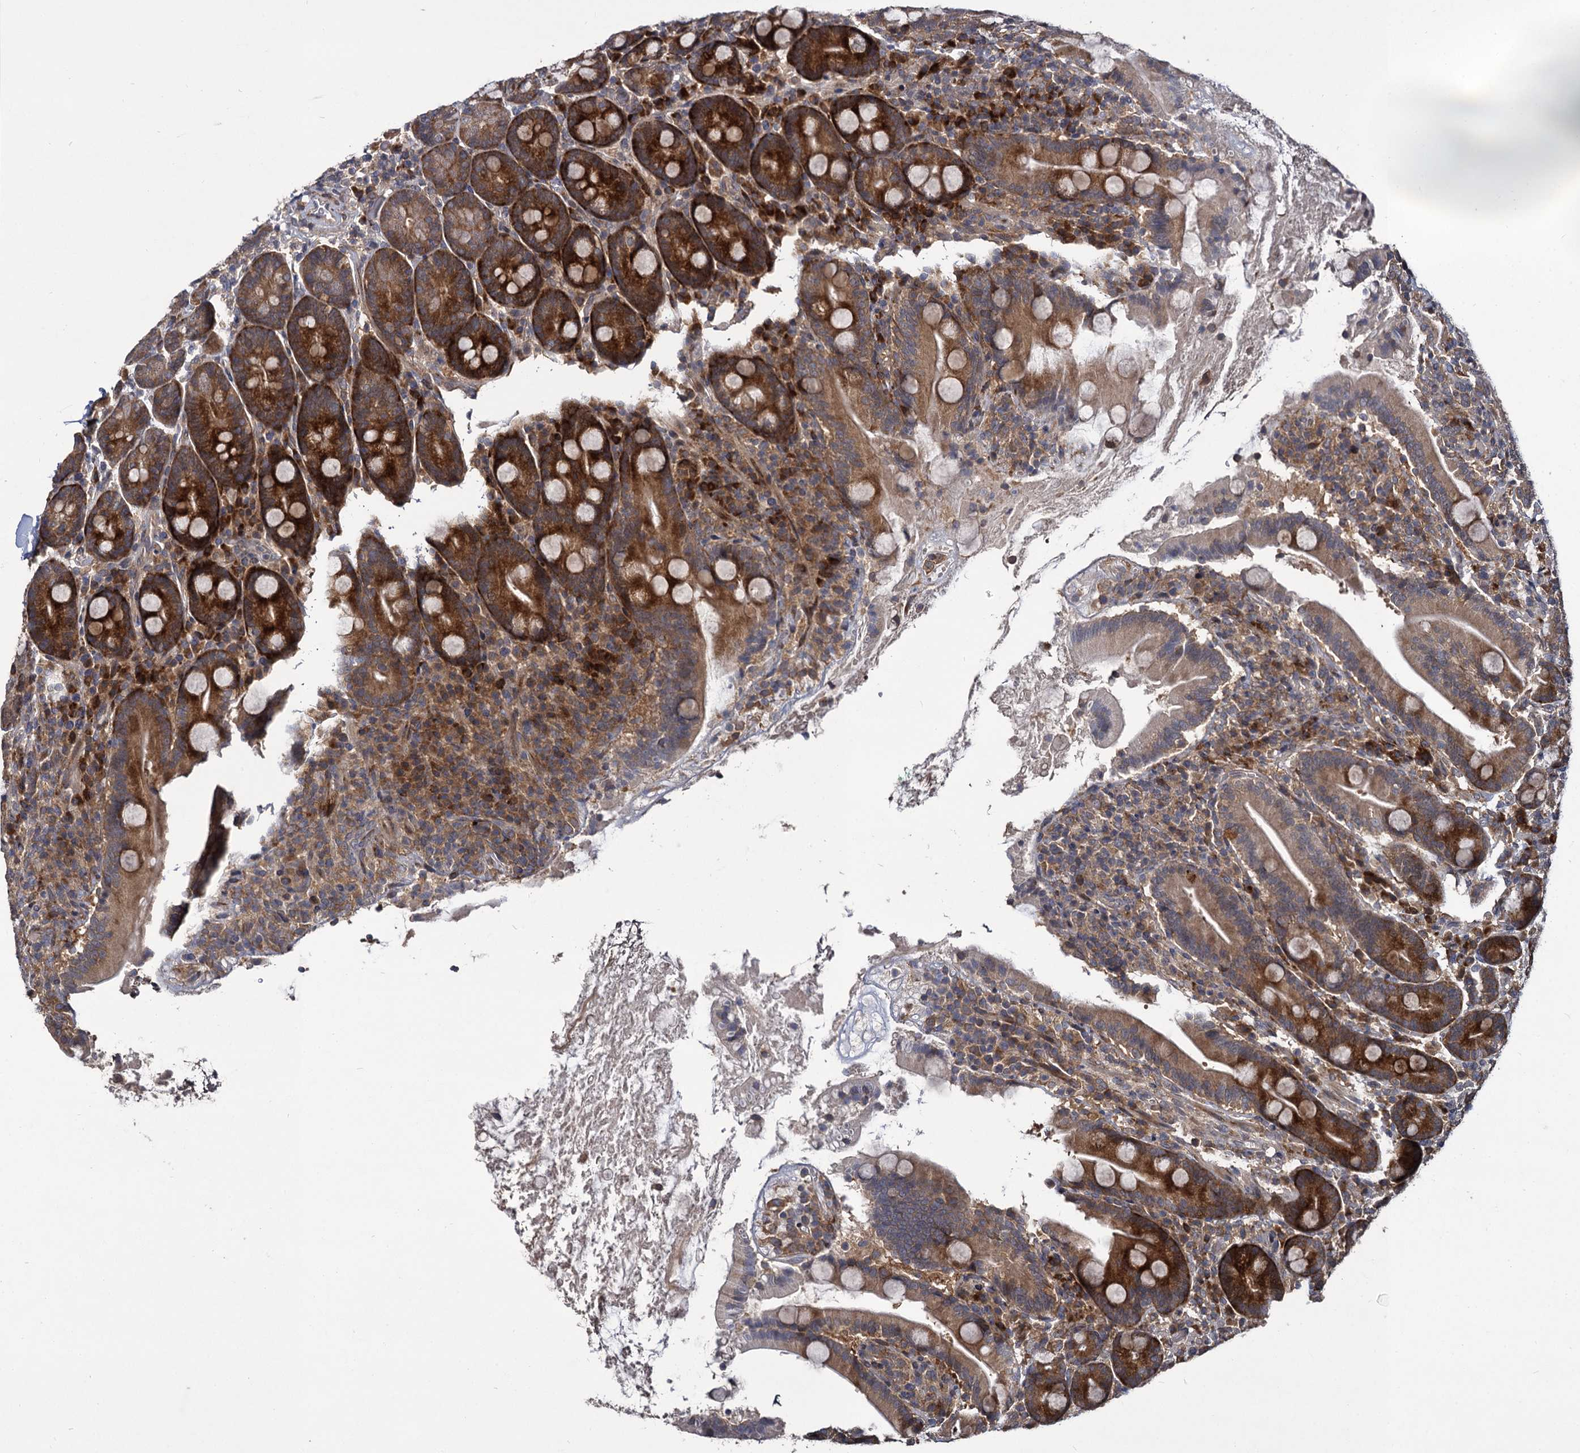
{"staining": {"intensity": "strong", "quantity": ">75%", "location": "cytoplasmic/membranous"}, "tissue": "duodenum", "cell_type": "Glandular cells", "image_type": "normal", "snomed": [{"axis": "morphology", "description": "Normal tissue, NOS"}, {"axis": "topography", "description": "Duodenum"}], "caption": "IHC (DAB) staining of unremarkable duodenum shows strong cytoplasmic/membranous protein positivity in about >75% of glandular cells.", "gene": "INPPL1", "patient": {"sex": "male", "age": 35}}